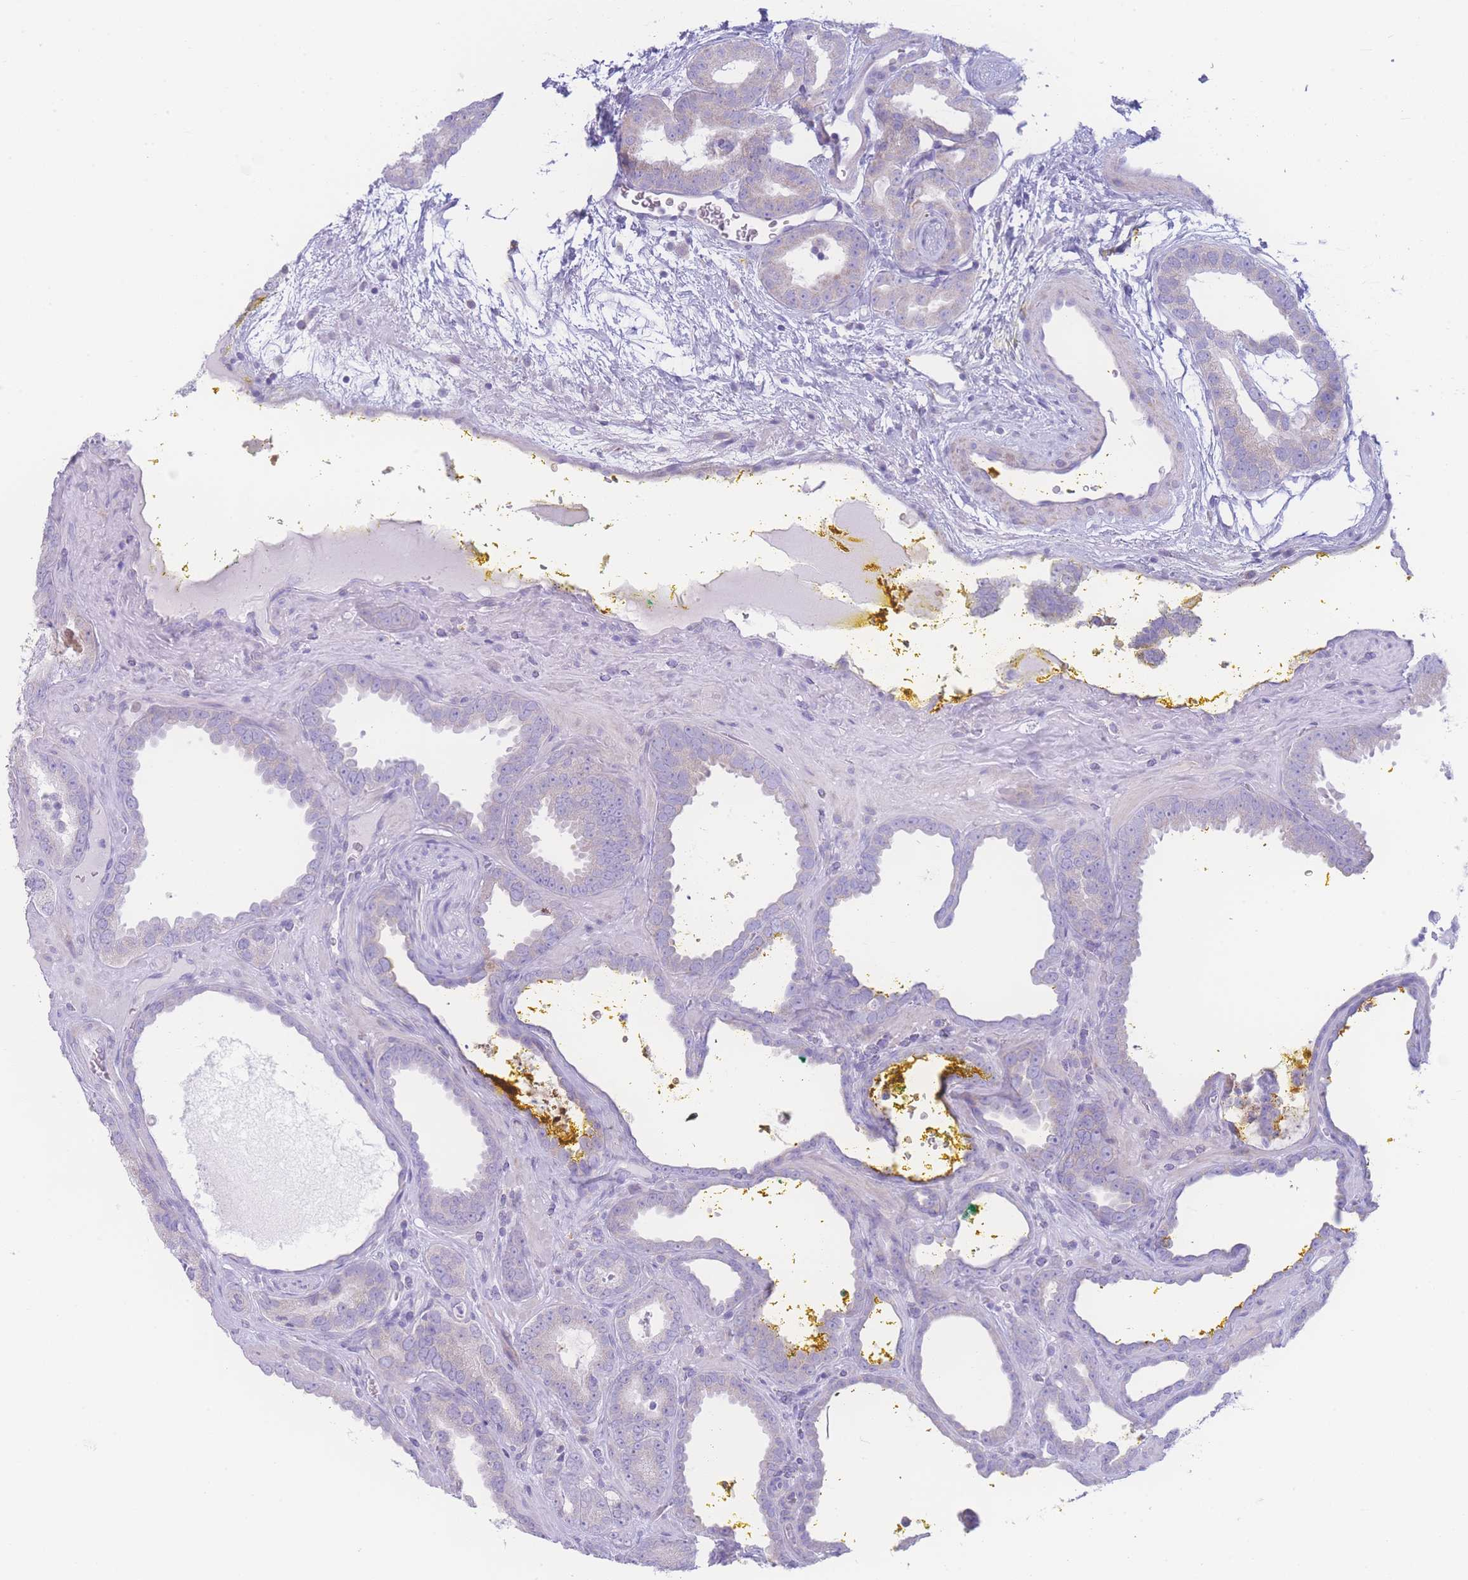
{"staining": {"intensity": "negative", "quantity": "none", "location": "none"}, "tissue": "prostate cancer", "cell_type": "Tumor cells", "image_type": "cancer", "snomed": [{"axis": "morphology", "description": "Adenocarcinoma, High grade"}, {"axis": "topography", "description": "Prostate"}], "caption": "Immunohistochemistry (IHC) micrograph of prostate cancer (adenocarcinoma (high-grade)) stained for a protein (brown), which displays no expression in tumor cells.", "gene": "NBEAL1", "patient": {"sex": "male", "age": 72}}